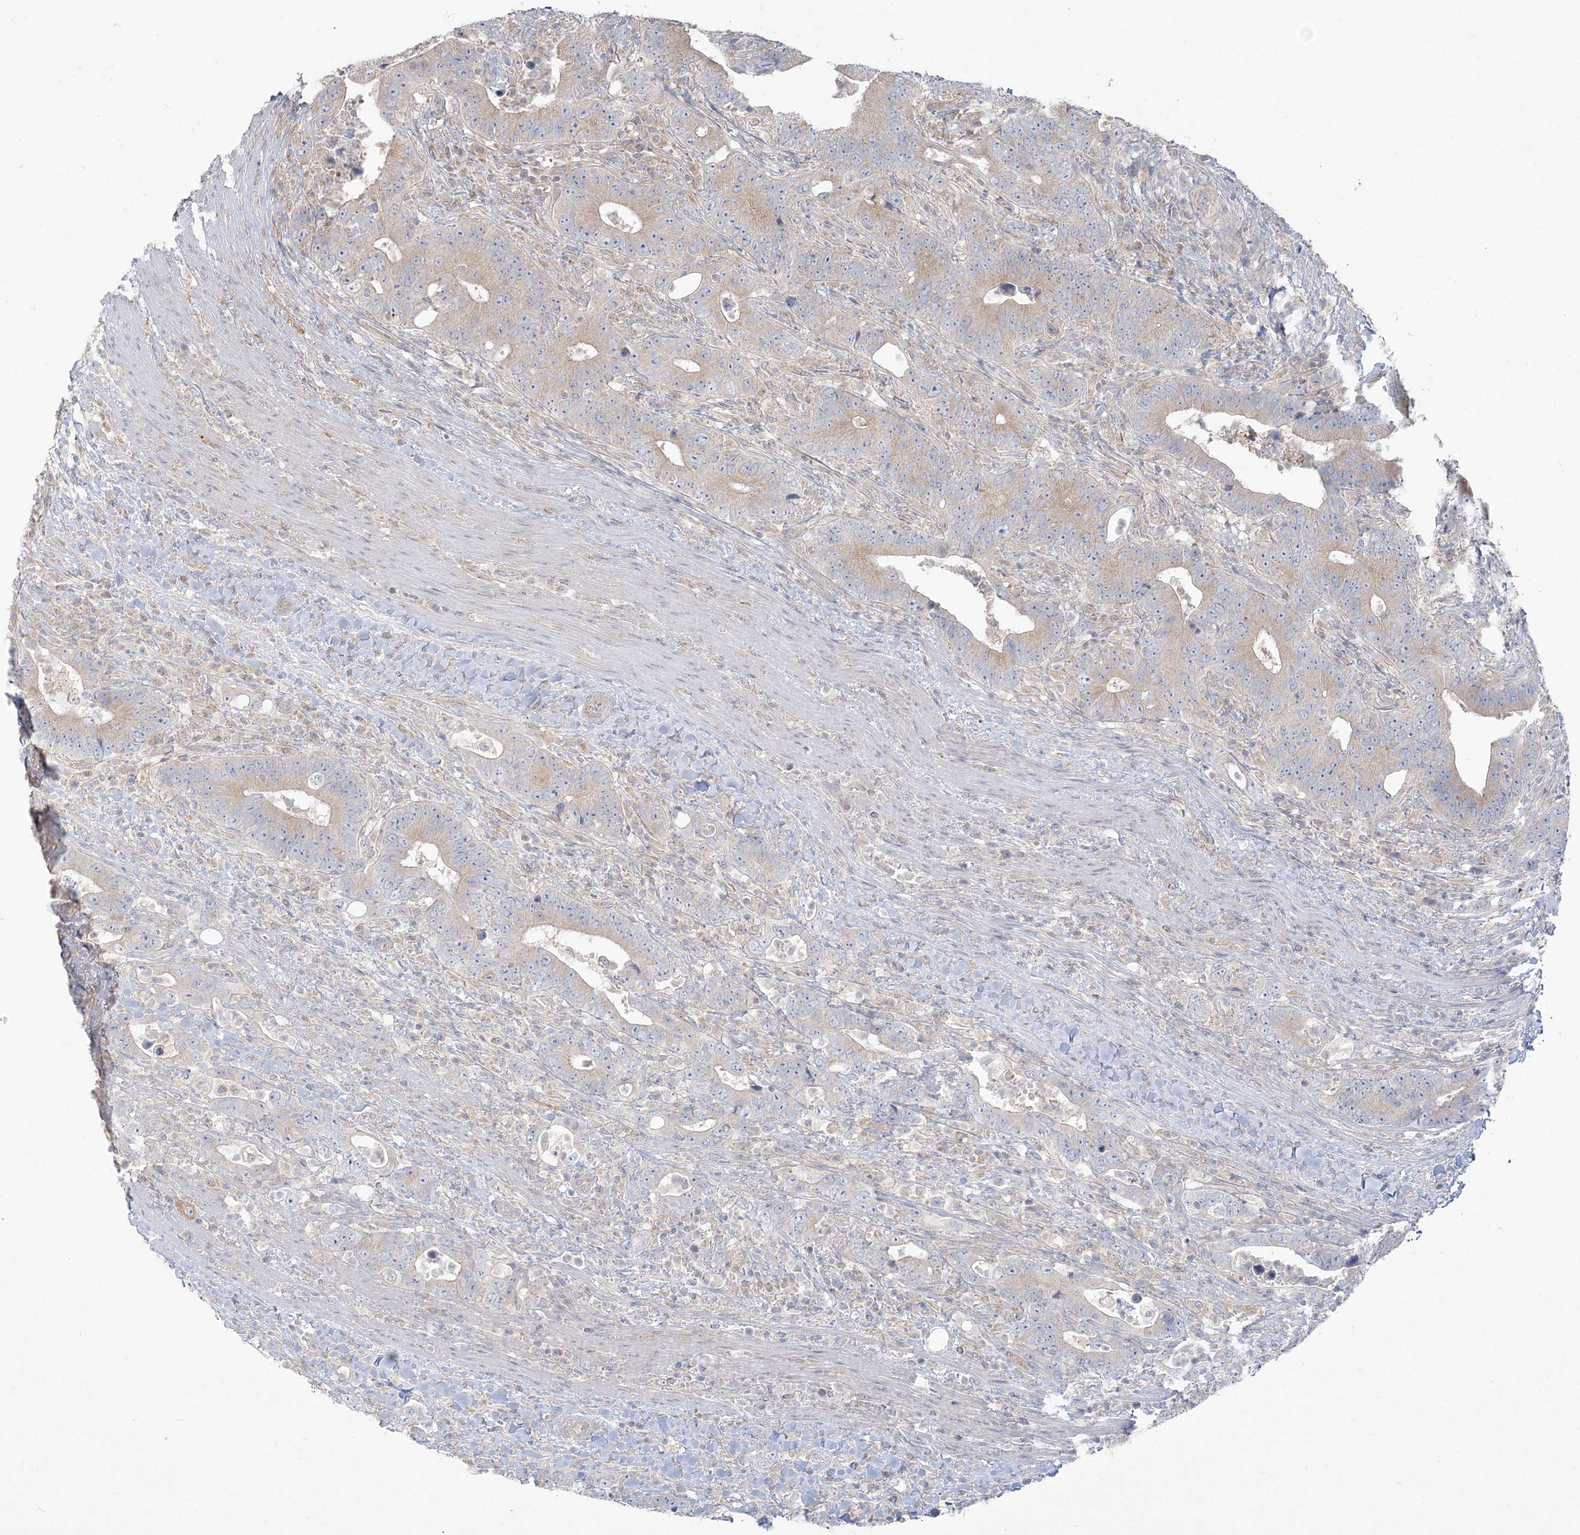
{"staining": {"intensity": "weak", "quantity": "25%-75%", "location": "cytoplasmic/membranous"}, "tissue": "colorectal cancer", "cell_type": "Tumor cells", "image_type": "cancer", "snomed": [{"axis": "morphology", "description": "Adenocarcinoma, NOS"}, {"axis": "topography", "description": "Colon"}], "caption": "Immunohistochemistry image of neoplastic tissue: human adenocarcinoma (colorectal) stained using immunohistochemistry (IHC) exhibits low levels of weak protein expression localized specifically in the cytoplasmic/membranous of tumor cells, appearing as a cytoplasmic/membranous brown color.", "gene": "ZC3H6", "patient": {"sex": "female", "age": 75}}